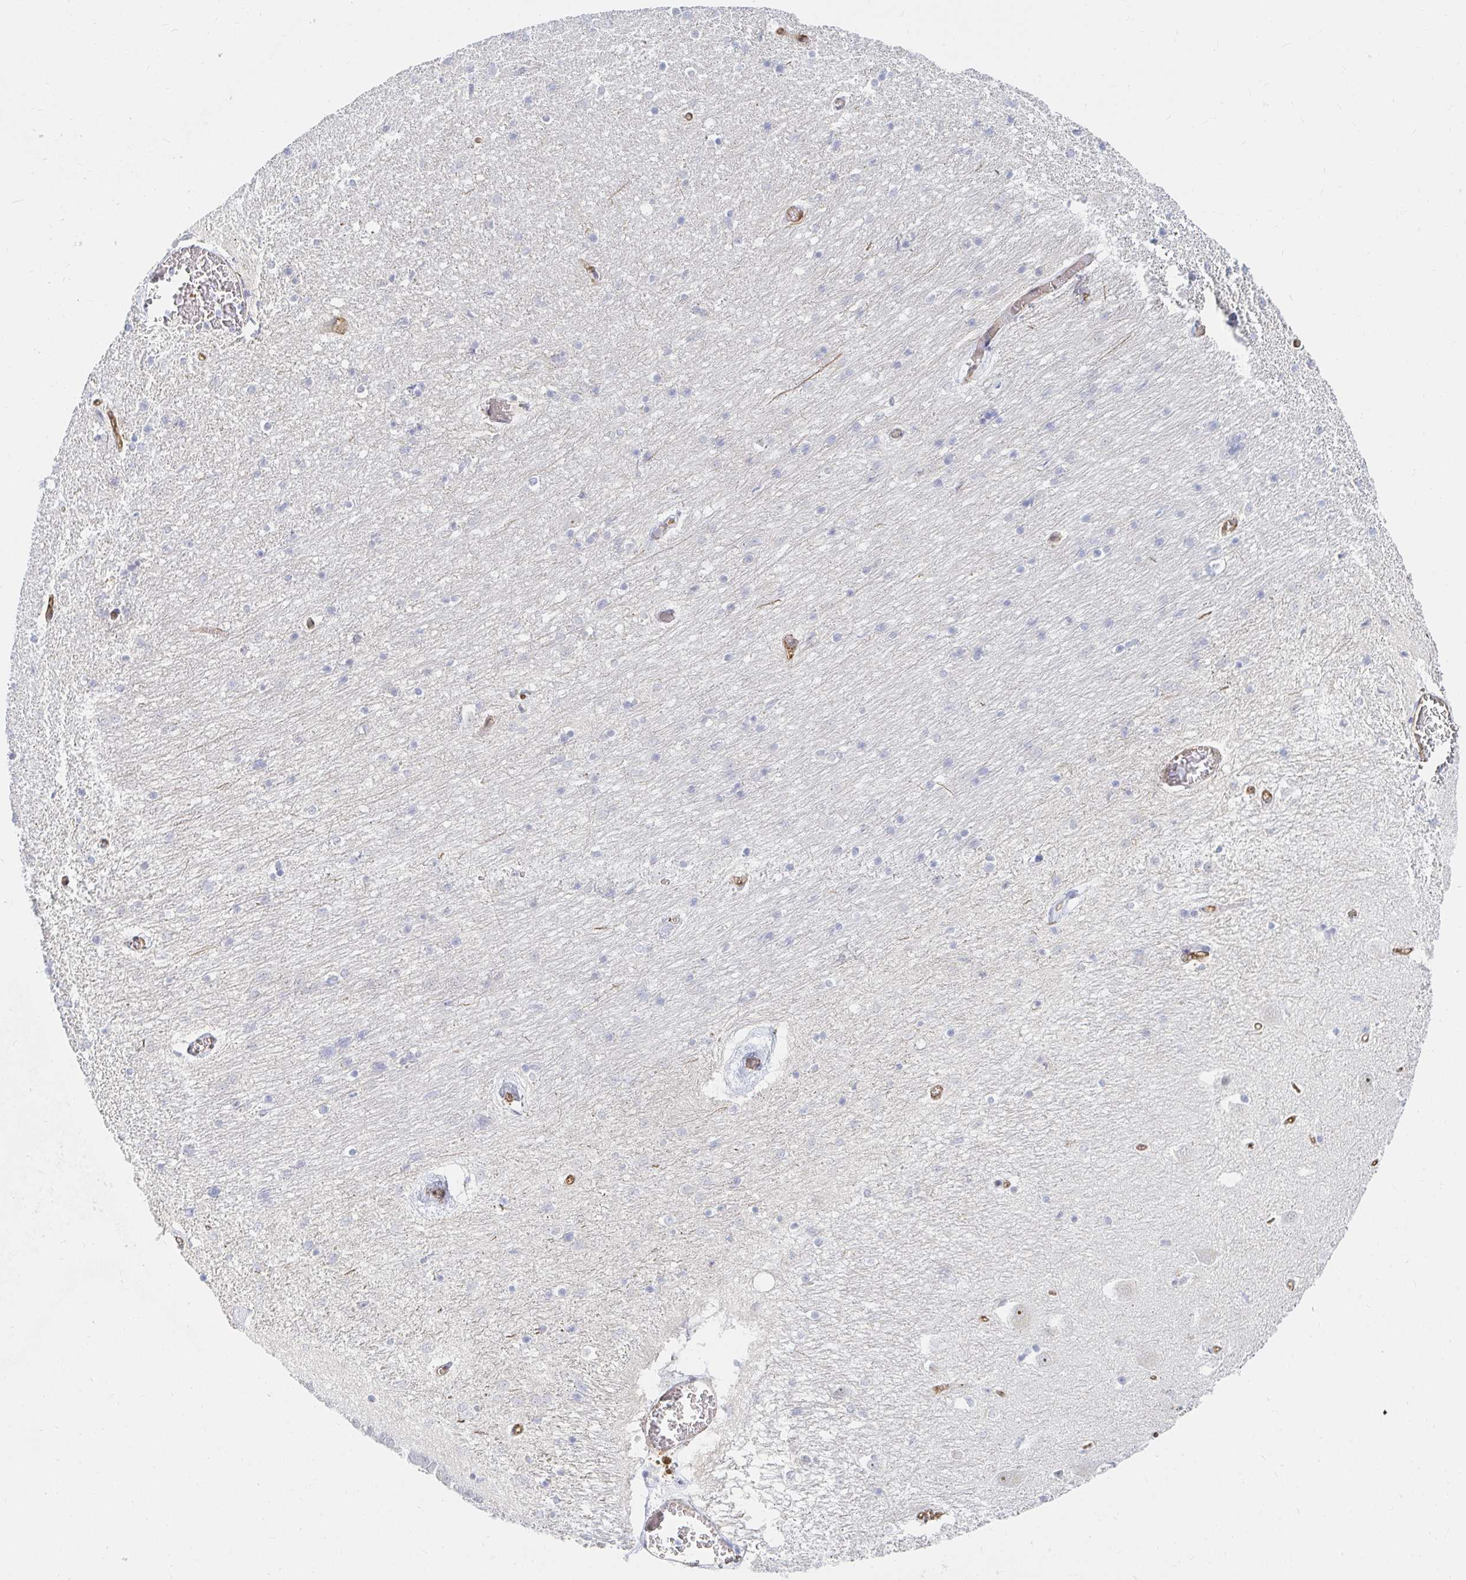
{"staining": {"intensity": "negative", "quantity": "none", "location": "none"}, "tissue": "caudate", "cell_type": "Glial cells", "image_type": "normal", "snomed": [{"axis": "morphology", "description": "Normal tissue, NOS"}, {"axis": "topography", "description": "Lateral ventricle wall"}, {"axis": "topography", "description": "Hippocampus"}], "caption": "Immunohistochemistry of unremarkable caudate displays no positivity in glial cells. The staining is performed using DAB brown chromogen with nuclei counter-stained in using hematoxylin.", "gene": "COL28A1", "patient": {"sex": "female", "age": 63}}